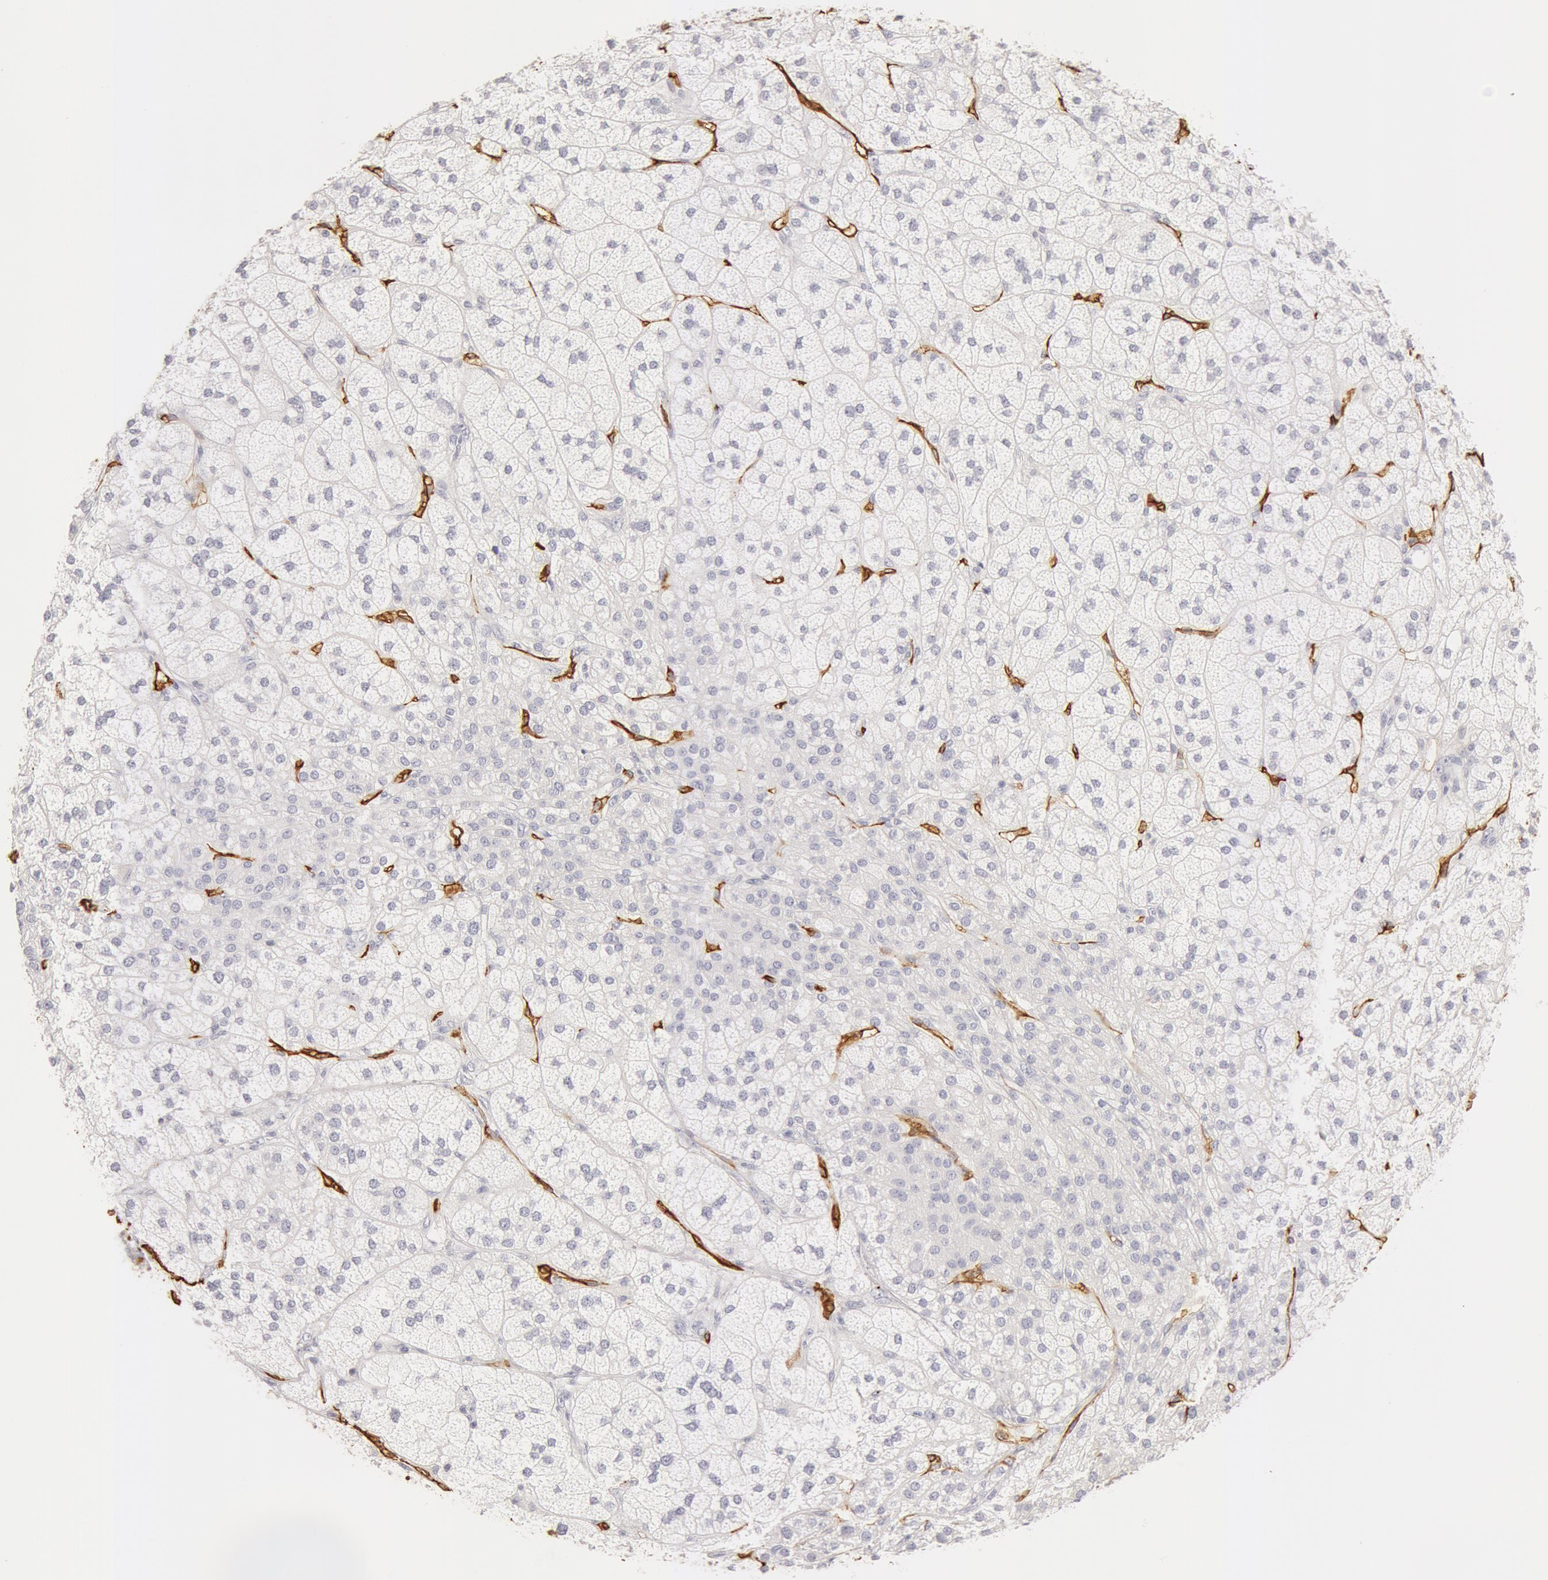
{"staining": {"intensity": "negative", "quantity": "none", "location": "none"}, "tissue": "adrenal gland", "cell_type": "Glandular cells", "image_type": "normal", "snomed": [{"axis": "morphology", "description": "Normal tissue, NOS"}, {"axis": "topography", "description": "Adrenal gland"}], "caption": "Immunohistochemistry (IHC) image of unremarkable adrenal gland: adrenal gland stained with DAB (3,3'-diaminobenzidine) exhibits no significant protein expression in glandular cells.", "gene": "AQP1", "patient": {"sex": "female", "age": 60}}